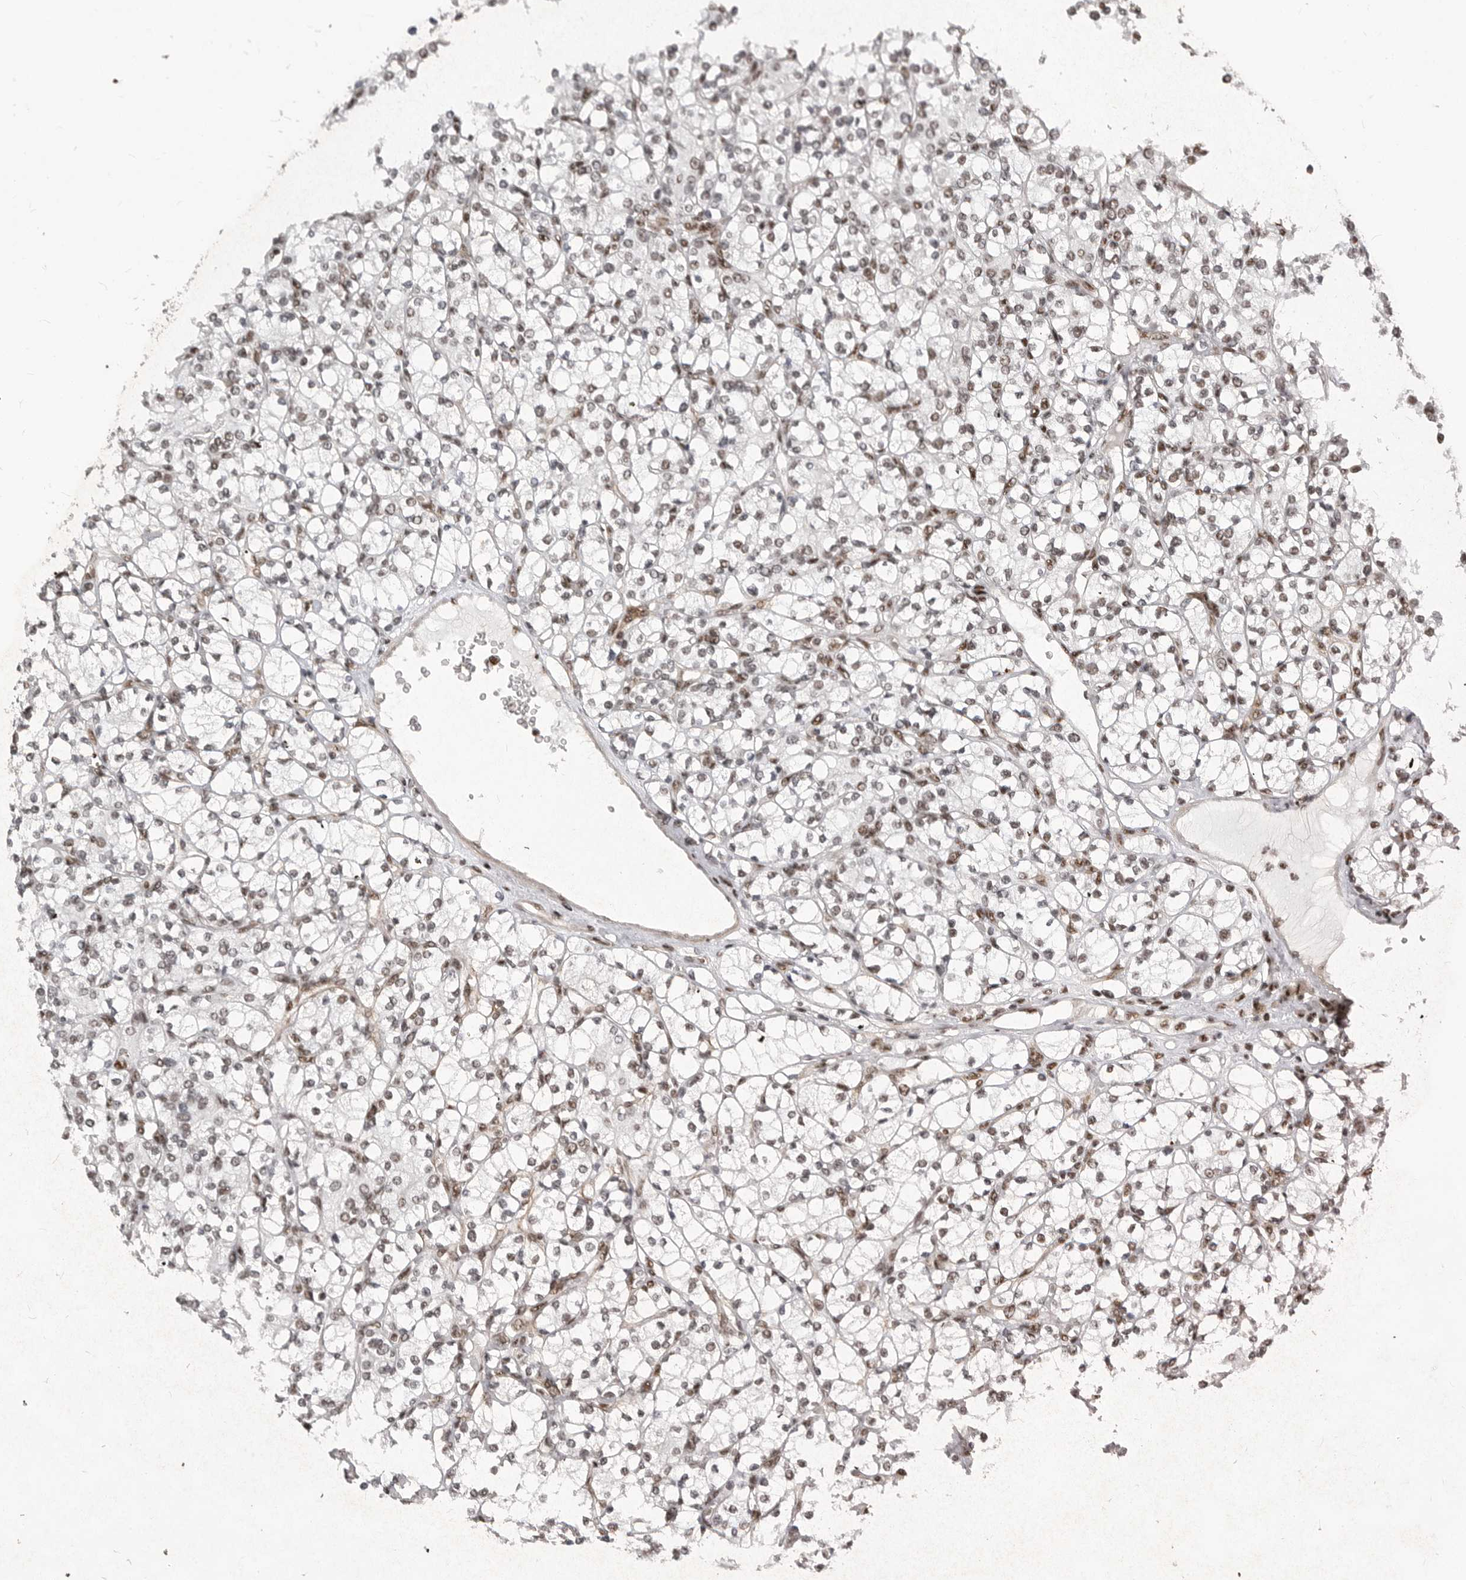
{"staining": {"intensity": "moderate", "quantity": "25%-75%", "location": "nuclear"}, "tissue": "renal cancer", "cell_type": "Tumor cells", "image_type": "cancer", "snomed": [{"axis": "morphology", "description": "Adenocarcinoma, NOS"}, {"axis": "topography", "description": "Kidney"}], "caption": "A brown stain shows moderate nuclear positivity of a protein in human adenocarcinoma (renal) tumor cells.", "gene": "PPP1R8", "patient": {"sex": "male", "age": 77}}